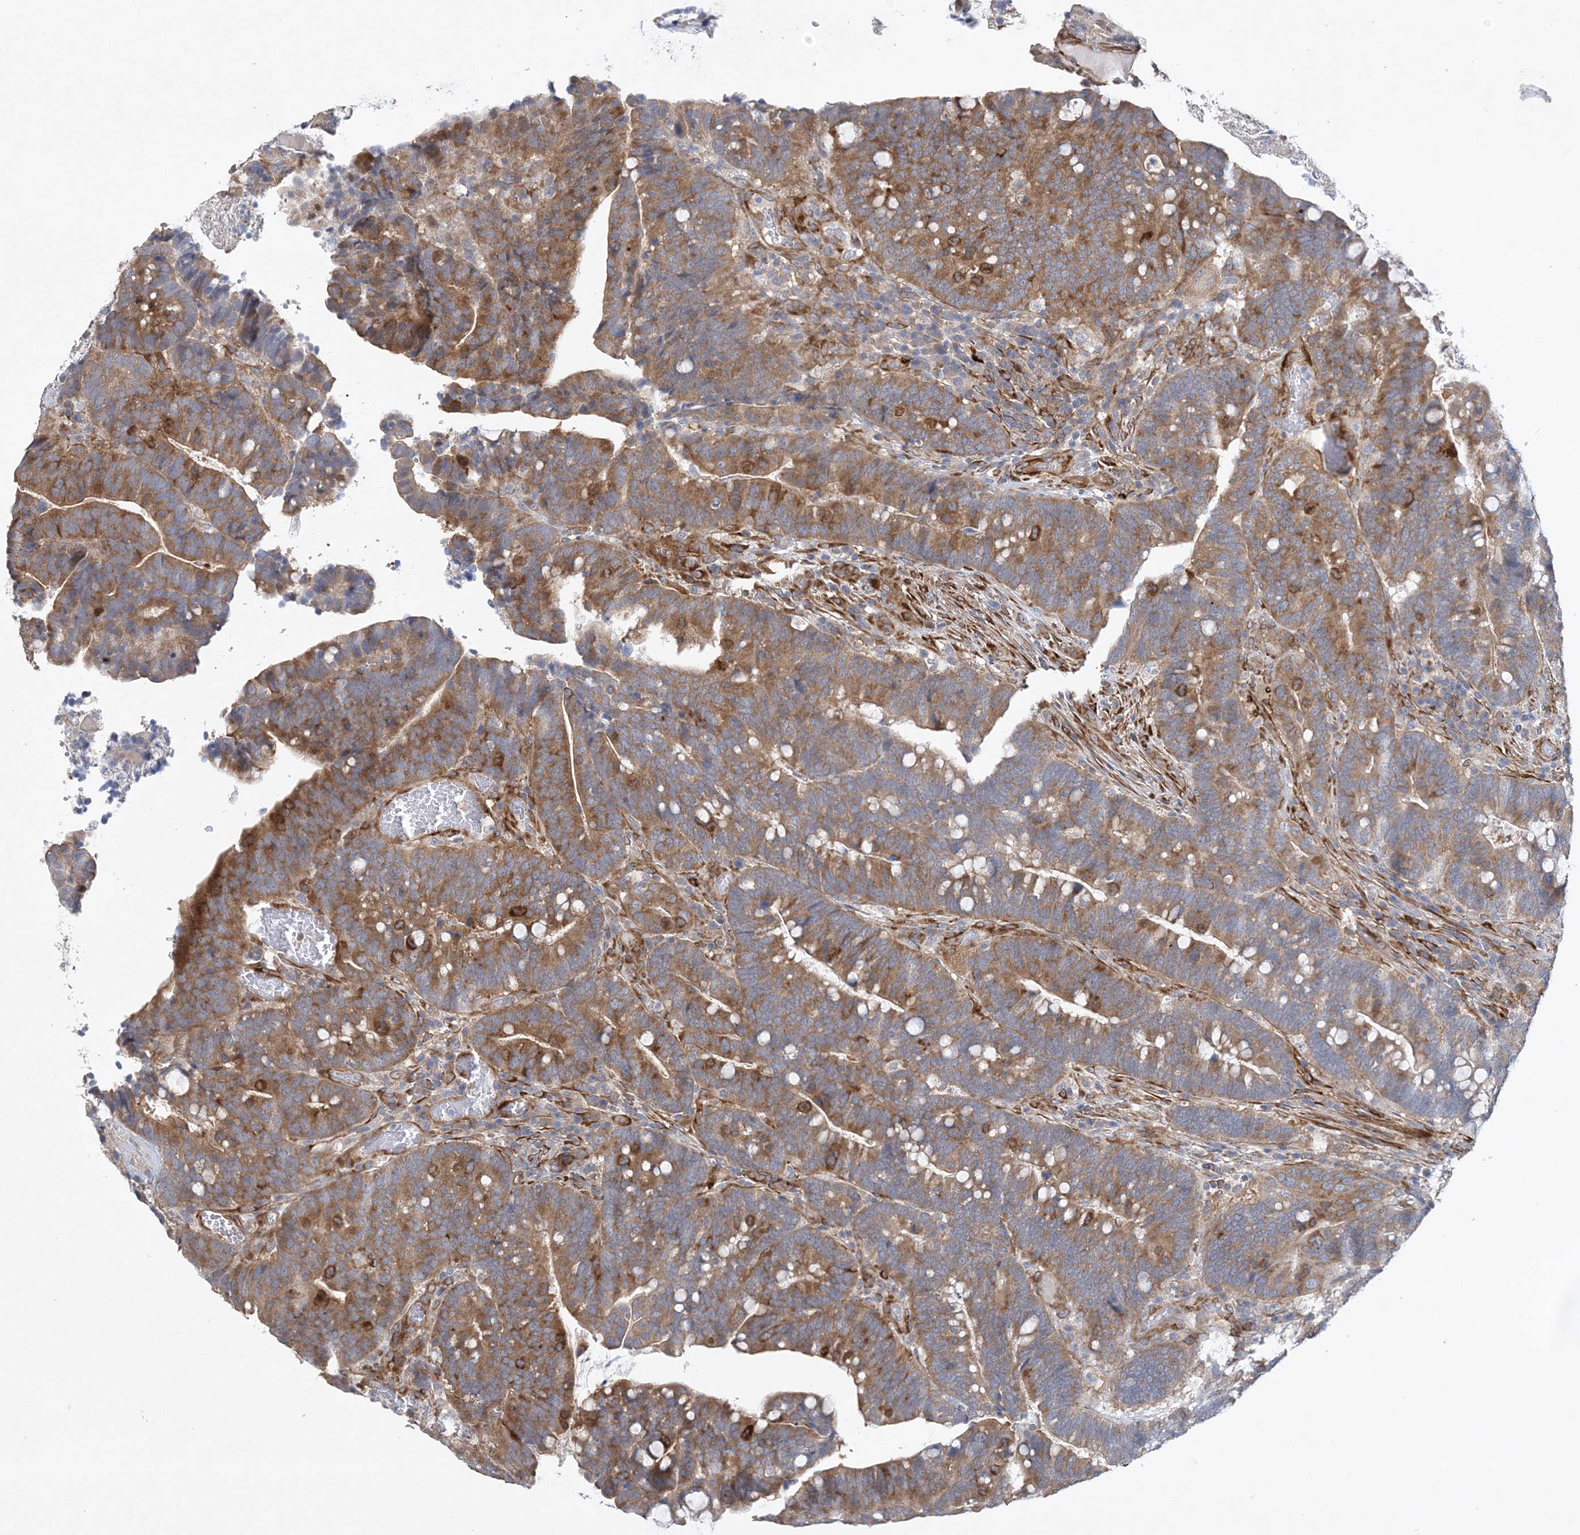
{"staining": {"intensity": "moderate", "quantity": ">75%", "location": "cytoplasmic/membranous"}, "tissue": "colorectal cancer", "cell_type": "Tumor cells", "image_type": "cancer", "snomed": [{"axis": "morphology", "description": "Adenocarcinoma, NOS"}, {"axis": "topography", "description": "Colon"}], "caption": "Adenocarcinoma (colorectal) tissue exhibits moderate cytoplasmic/membranous expression in about >75% of tumor cells", "gene": "MAP4K5", "patient": {"sex": "female", "age": 66}}